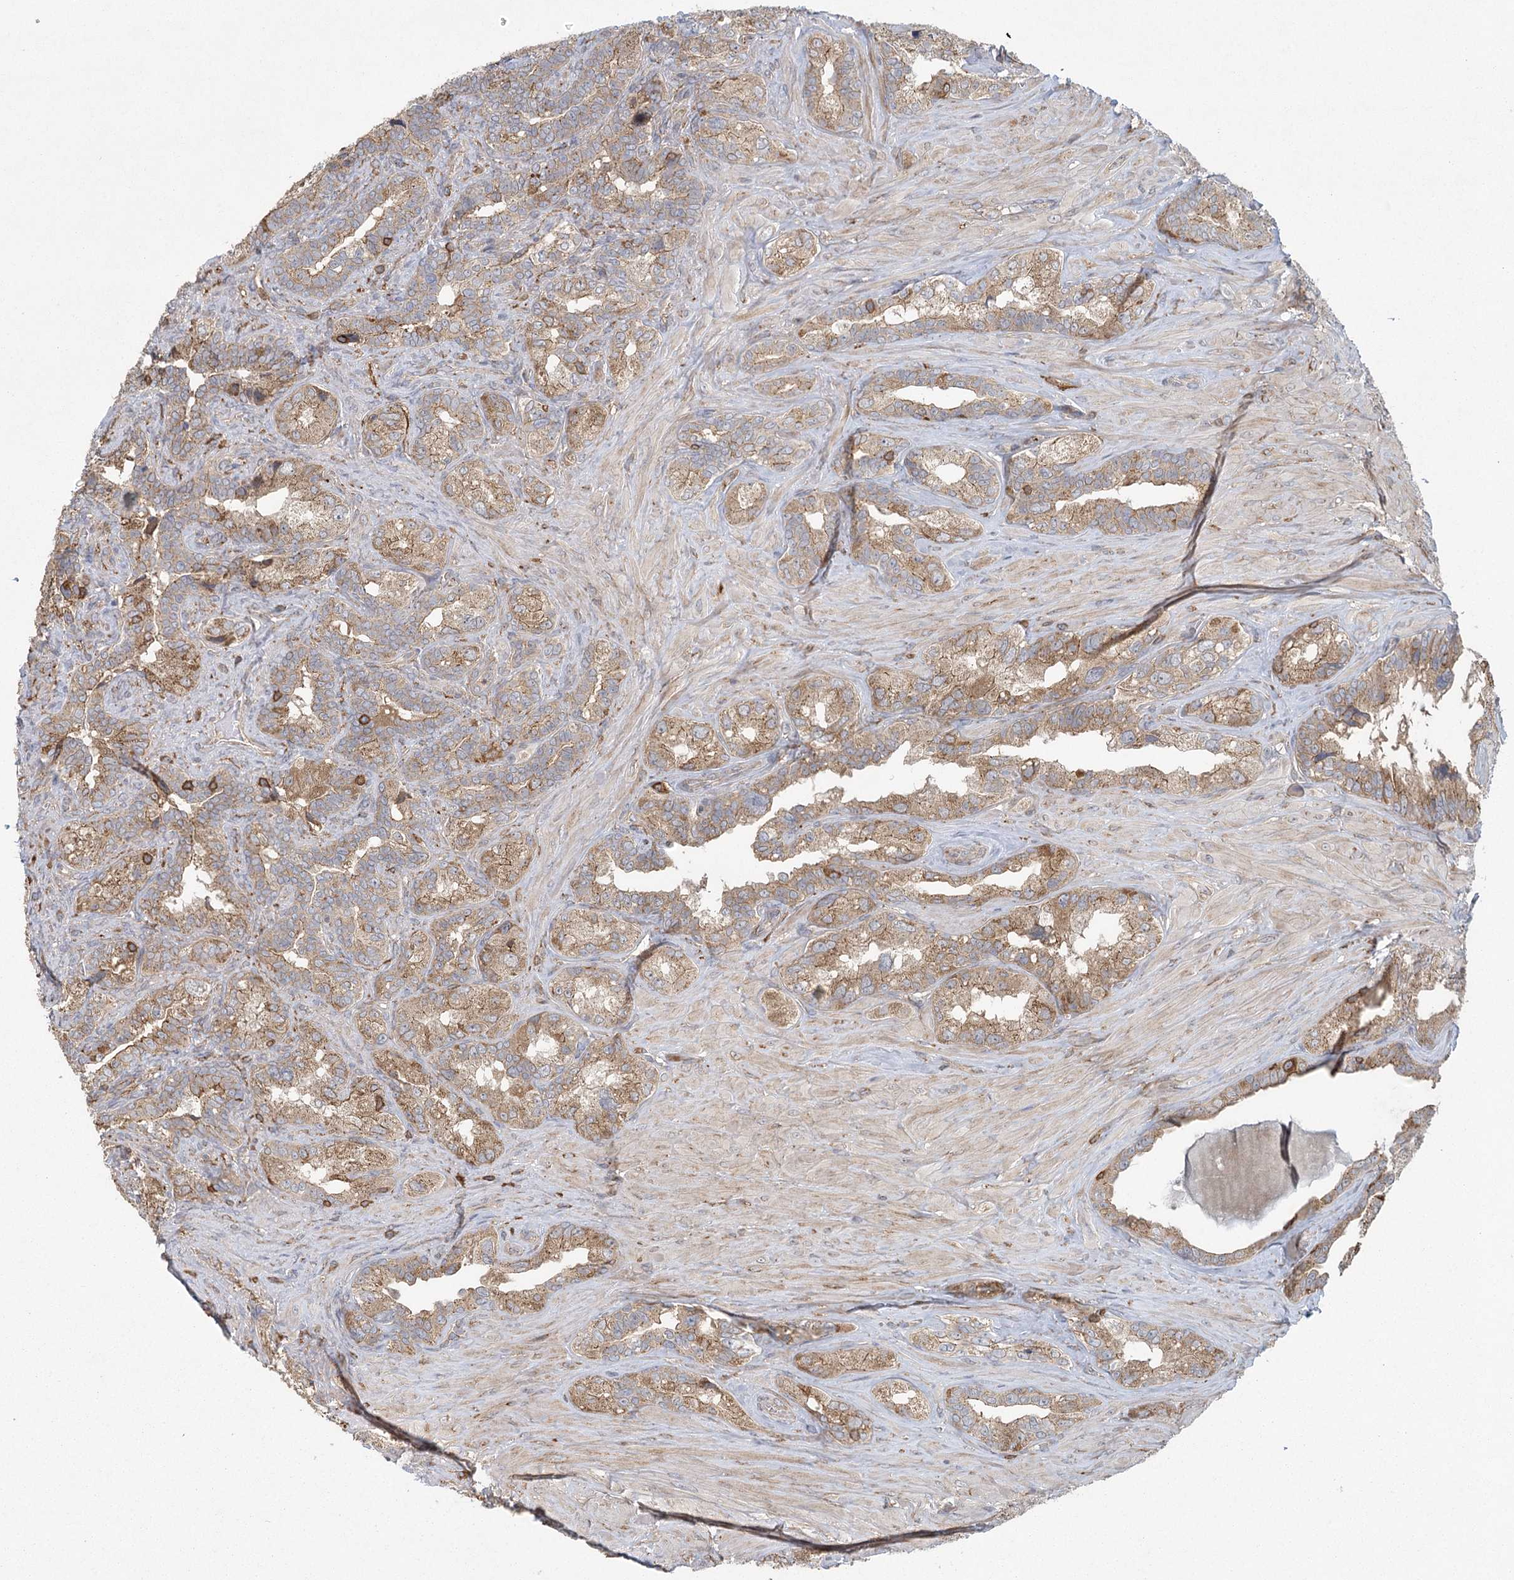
{"staining": {"intensity": "moderate", "quantity": ">75%", "location": "cytoplasmic/membranous"}, "tissue": "seminal vesicle", "cell_type": "Glandular cells", "image_type": "normal", "snomed": [{"axis": "morphology", "description": "Normal tissue, NOS"}, {"axis": "topography", "description": "Seminal veicle"}, {"axis": "topography", "description": "Peripheral nerve tissue"}], "caption": "The photomicrograph exhibits a brown stain indicating the presence of a protein in the cytoplasmic/membranous of glandular cells in seminal vesicle. (IHC, brightfield microscopy, high magnification).", "gene": "PLEKHA7", "patient": {"sex": "male", "age": 67}}